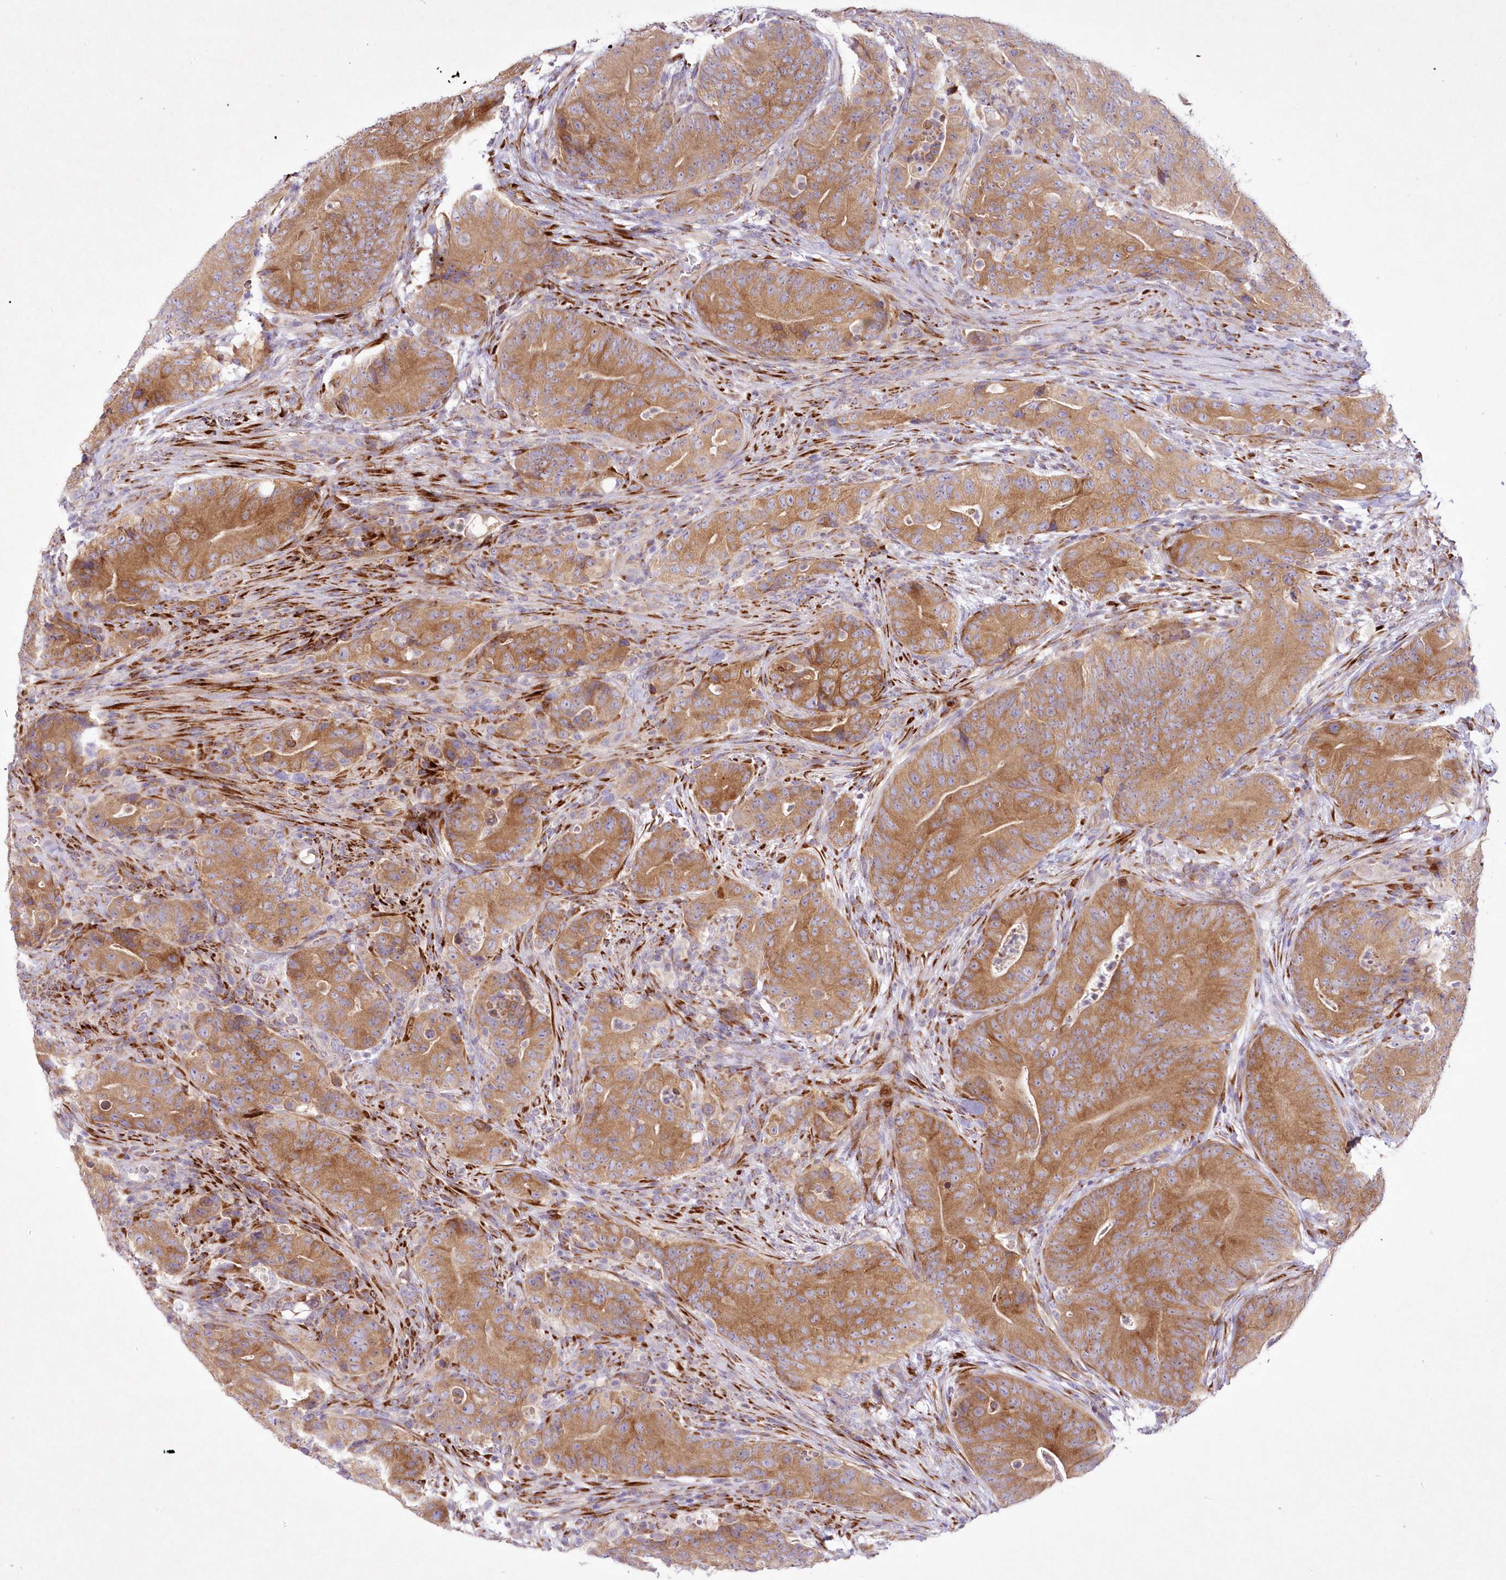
{"staining": {"intensity": "moderate", "quantity": ">75%", "location": "cytoplasmic/membranous"}, "tissue": "colorectal cancer", "cell_type": "Tumor cells", "image_type": "cancer", "snomed": [{"axis": "morphology", "description": "Normal tissue, NOS"}, {"axis": "topography", "description": "Colon"}], "caption": "IHC image of neoplastic tissue: colorectal cancer stained using immunohistochemistry reveals medium levels of moderate protein expression localized specifically in the cytoplasmic/membranous of tumor cells, appearing as a cytoplasmic/membranous brown color.", "gene": "ARFGEF3", "patient": {"sex": "female", "age": 82}}